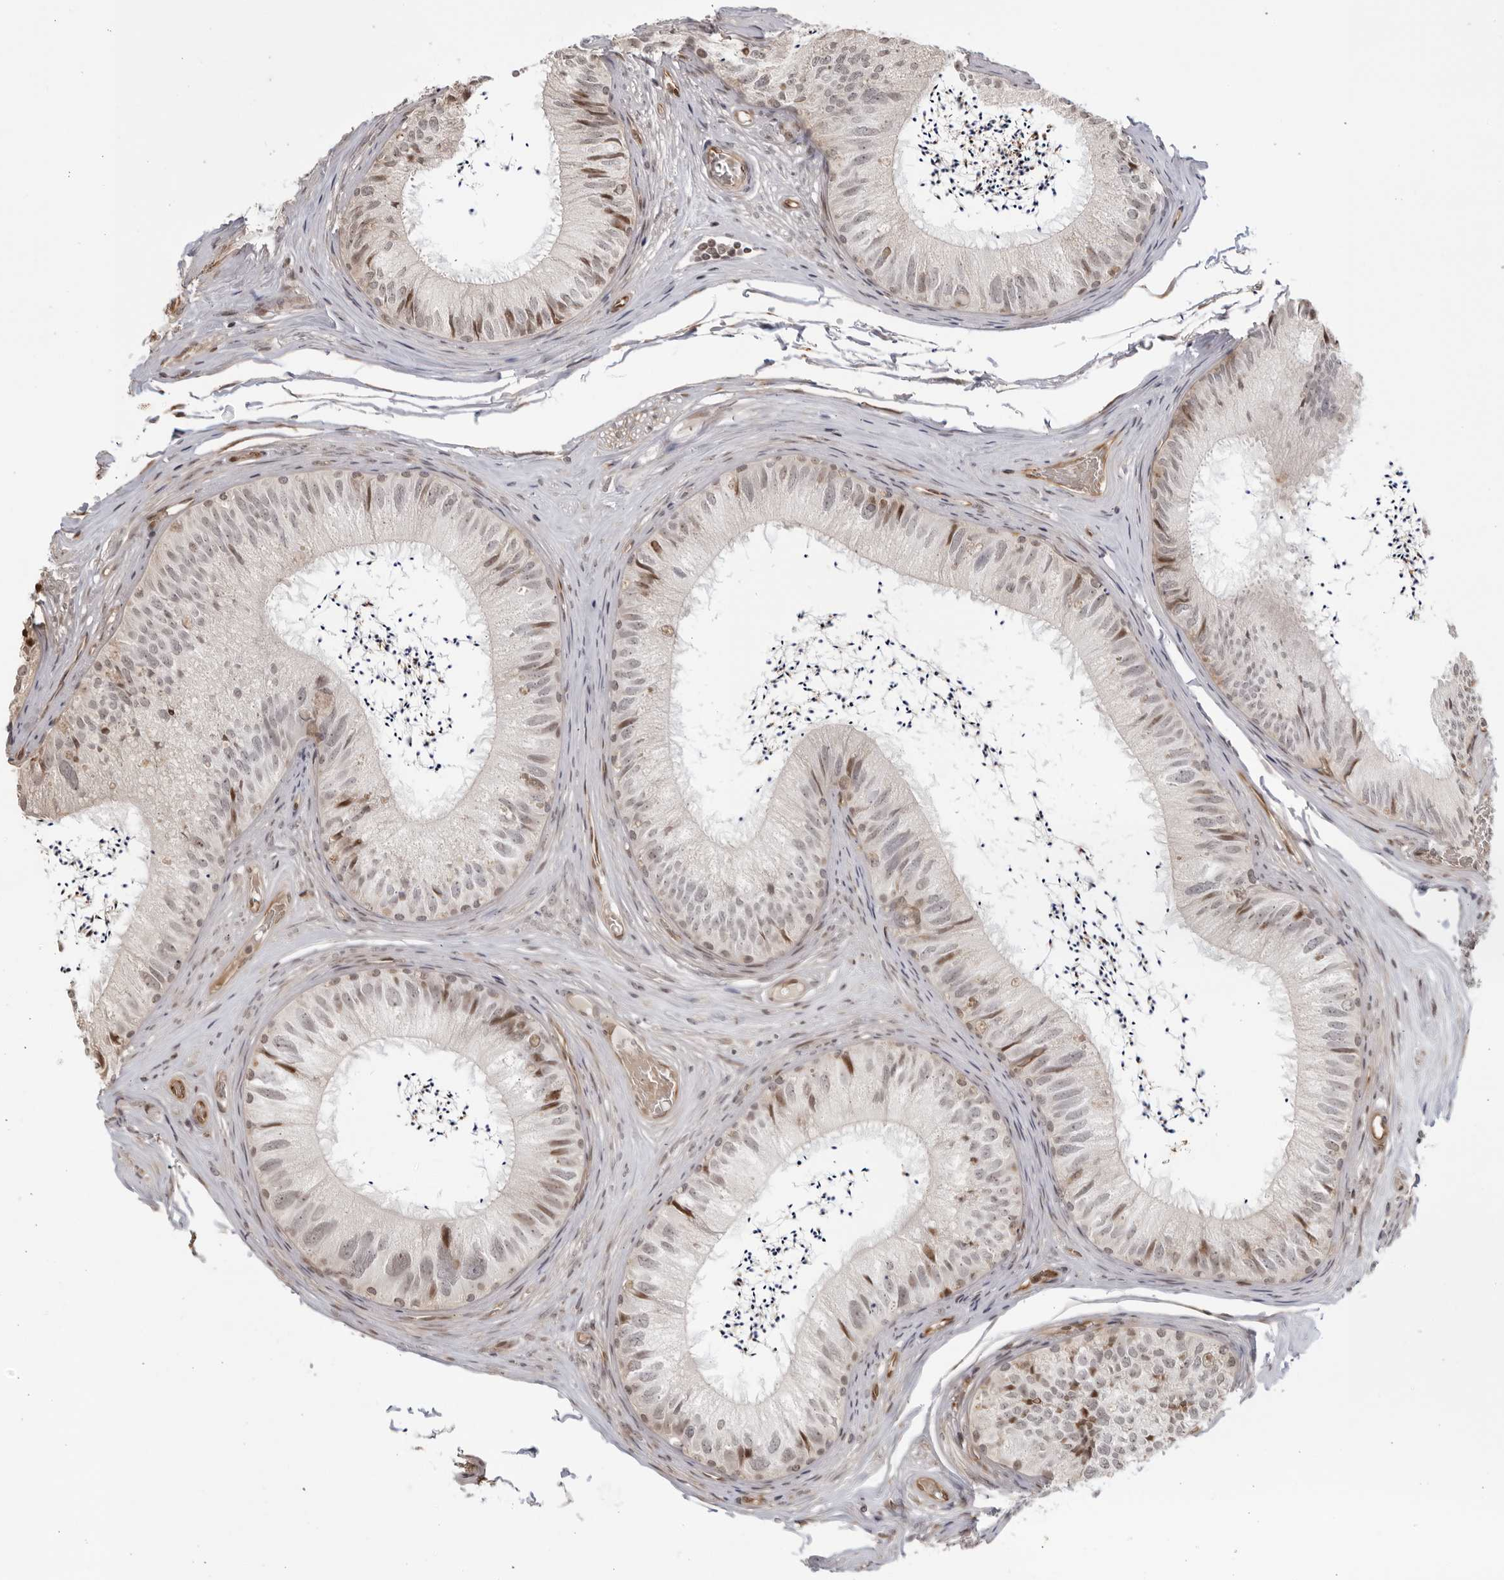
{"staining": {"intensity": "moderate", "quantity": "25%-75%", "location": "nuclear"}, "tissue": "epididymis", "cell_type": "Glandular cells", "image_type": "normal", "snomed": [{"axis": "morphology", "description": "Normal tissue, NOS"}, {"axis": "topography", "description": "Epididymis"}], "caption": "Moderate nuclear expression is identified in approximately 25%-75% of glandular cells in benign epididymis.", "gene": "TCF21", "patient": {"sex": "male", "age": 79}}